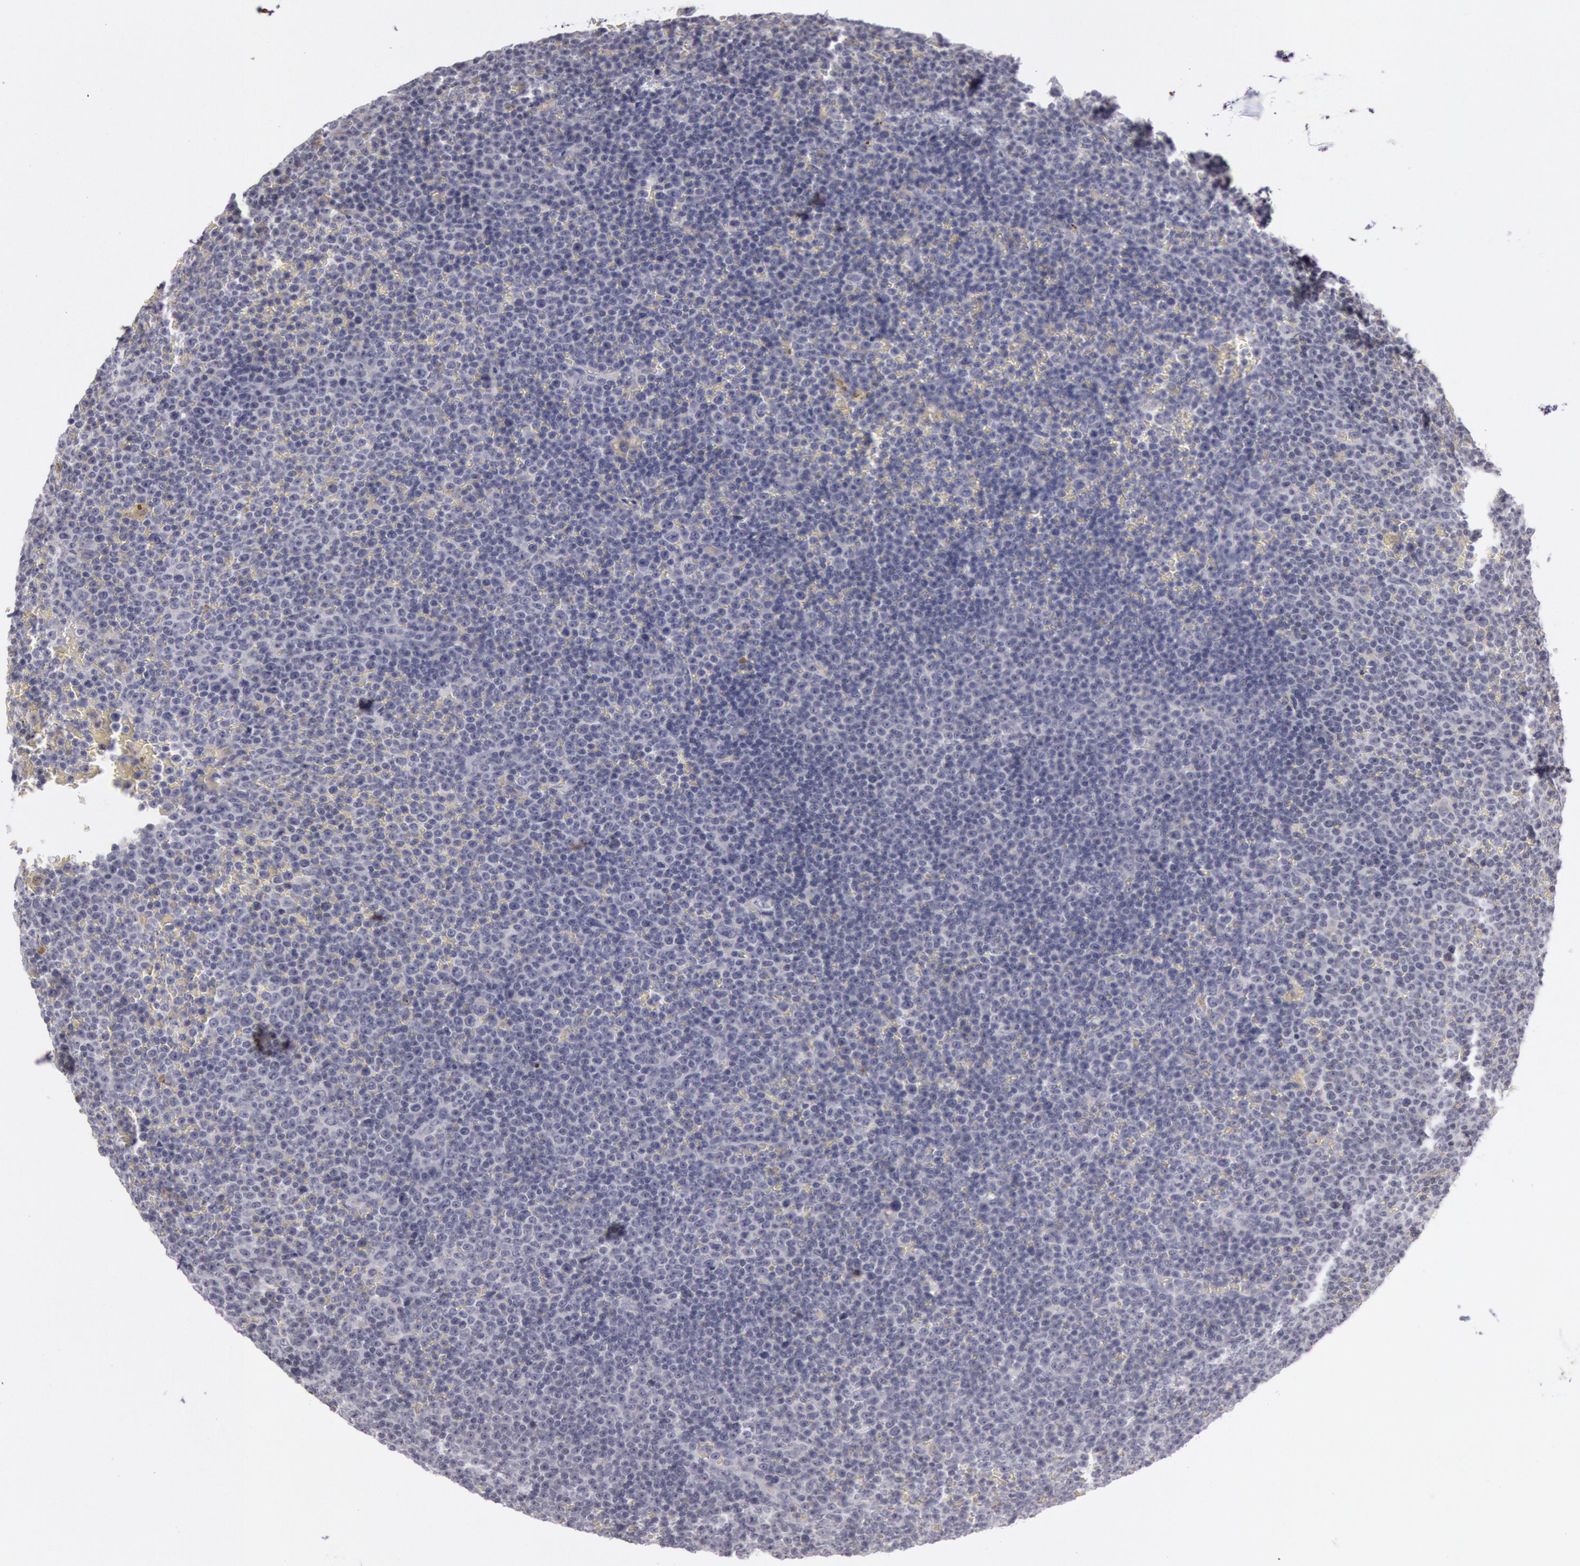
{"staining": {"intensity": "negative", "quantity": "none", "location": "none"}, "tissue": "lymphoma", "cell_type": "Tumor cells", "image_type": "cancer", "snomed": [{"axis": "morphology", "description": "Malignant lymphoma, non-Hodgkin's type, Low grade"}, {"axis": "topography", "description": "Lymph node"}], "caption": "Low-grade malignant lymphoma, non-Hodgkin's type was stained to show a protein in brown. There is no significant expression in tumor cells. Brightfield microscopy of IHC stained with DAB (brown) and hematoxylin (blue), captured at high magnification.", "gene": "KRT16", "patient": {"sex": "male", "age": 50}}